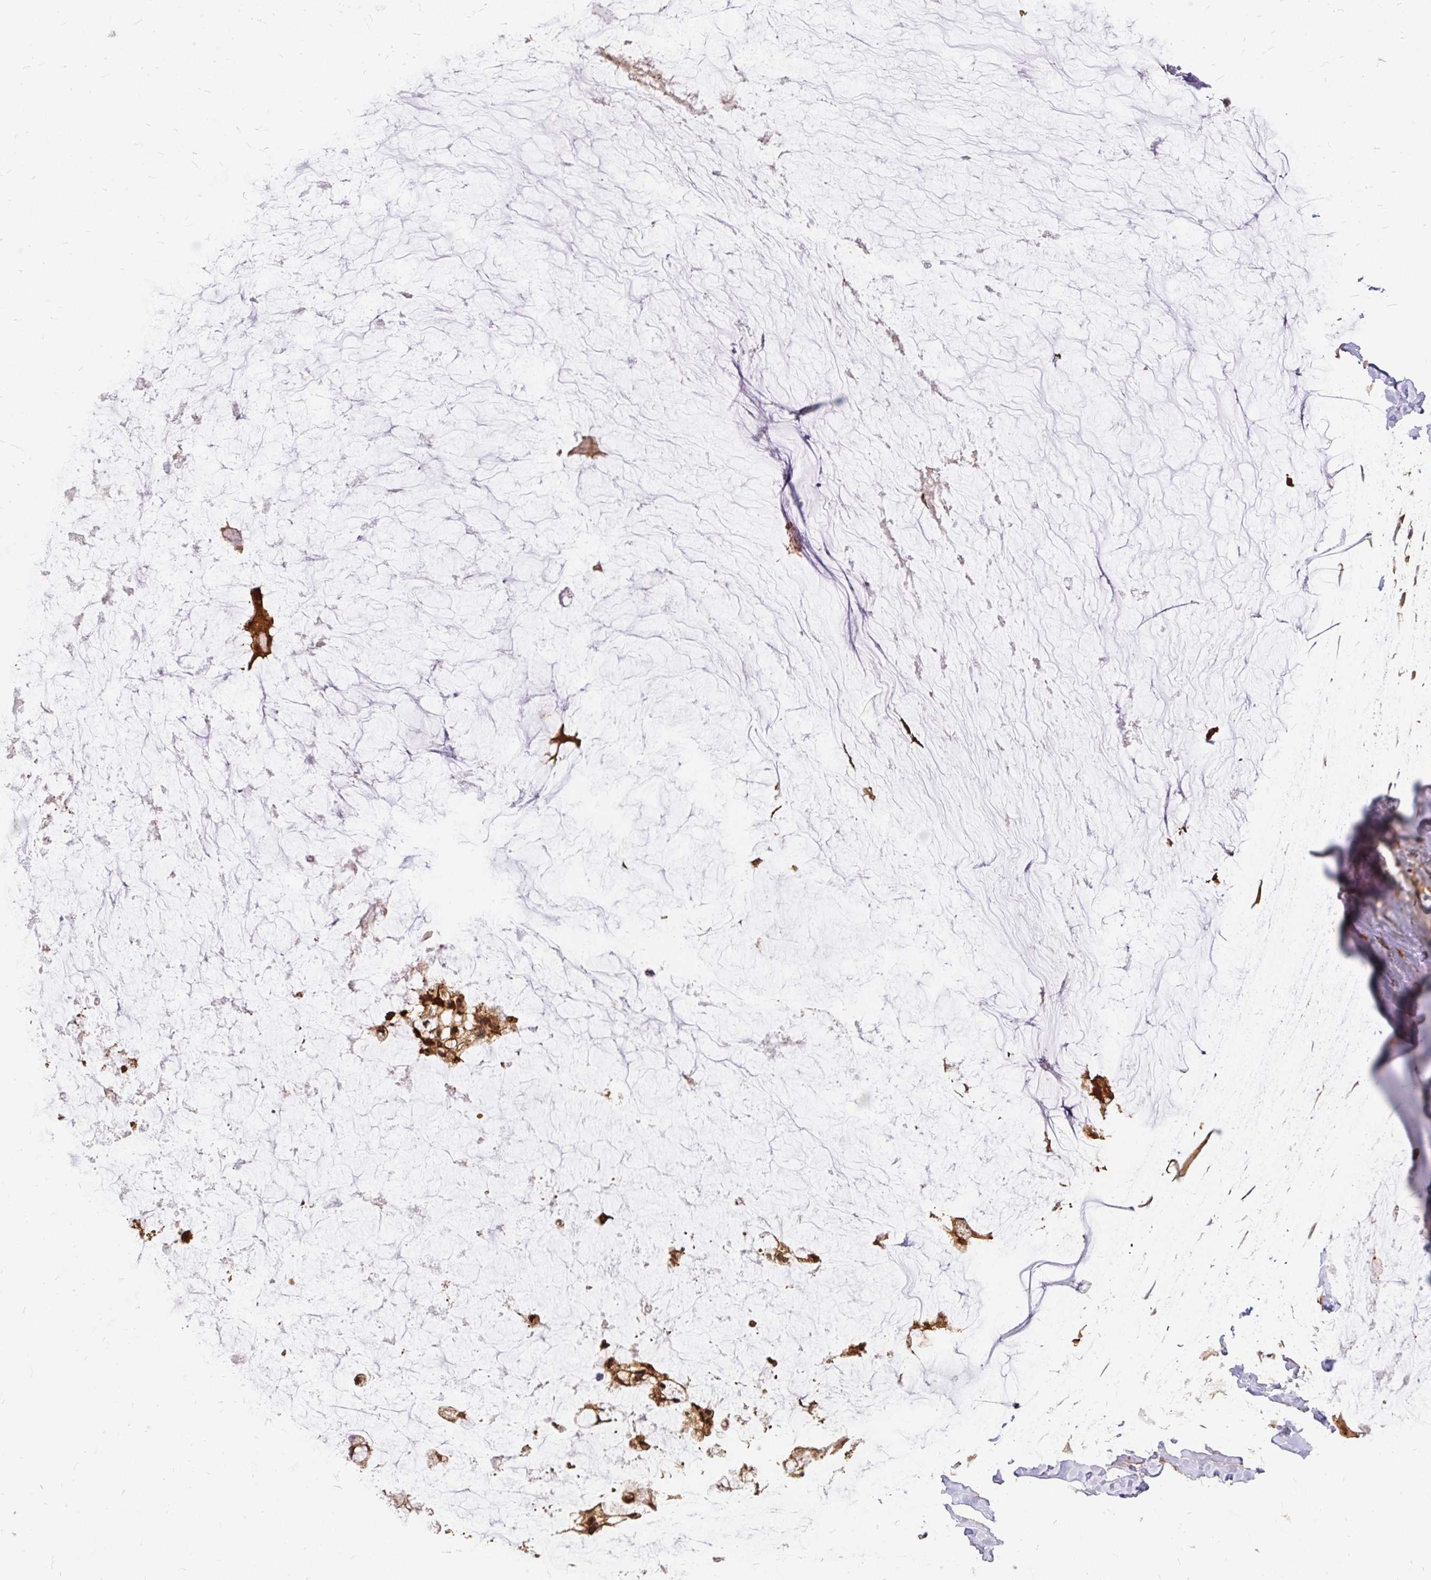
{"staining": {"intensity": "moderate", "quantity": ">75%", "location": "cytoplasmic/membranous,nuclear"}, "tissue": "ovarian cancer", "cell_type": "Tumor cells", "image_type": "cancer", "snomed": [{"axis": "morphology", "description": "Cystadenocarcinoma, mucinous, NOS"}, {"axis": "topography", "description": "Ovary"}], "caption": "A photomicrograph of human ovarian cancer (mucinous cystadenocarcinoma) stained for a protein demonstrates moderate cytoplasmic/membranous and nuclear brown staining in tumor cells.", "gene": "AP5S1", "patient": {"sex": "female", "age": 39}}